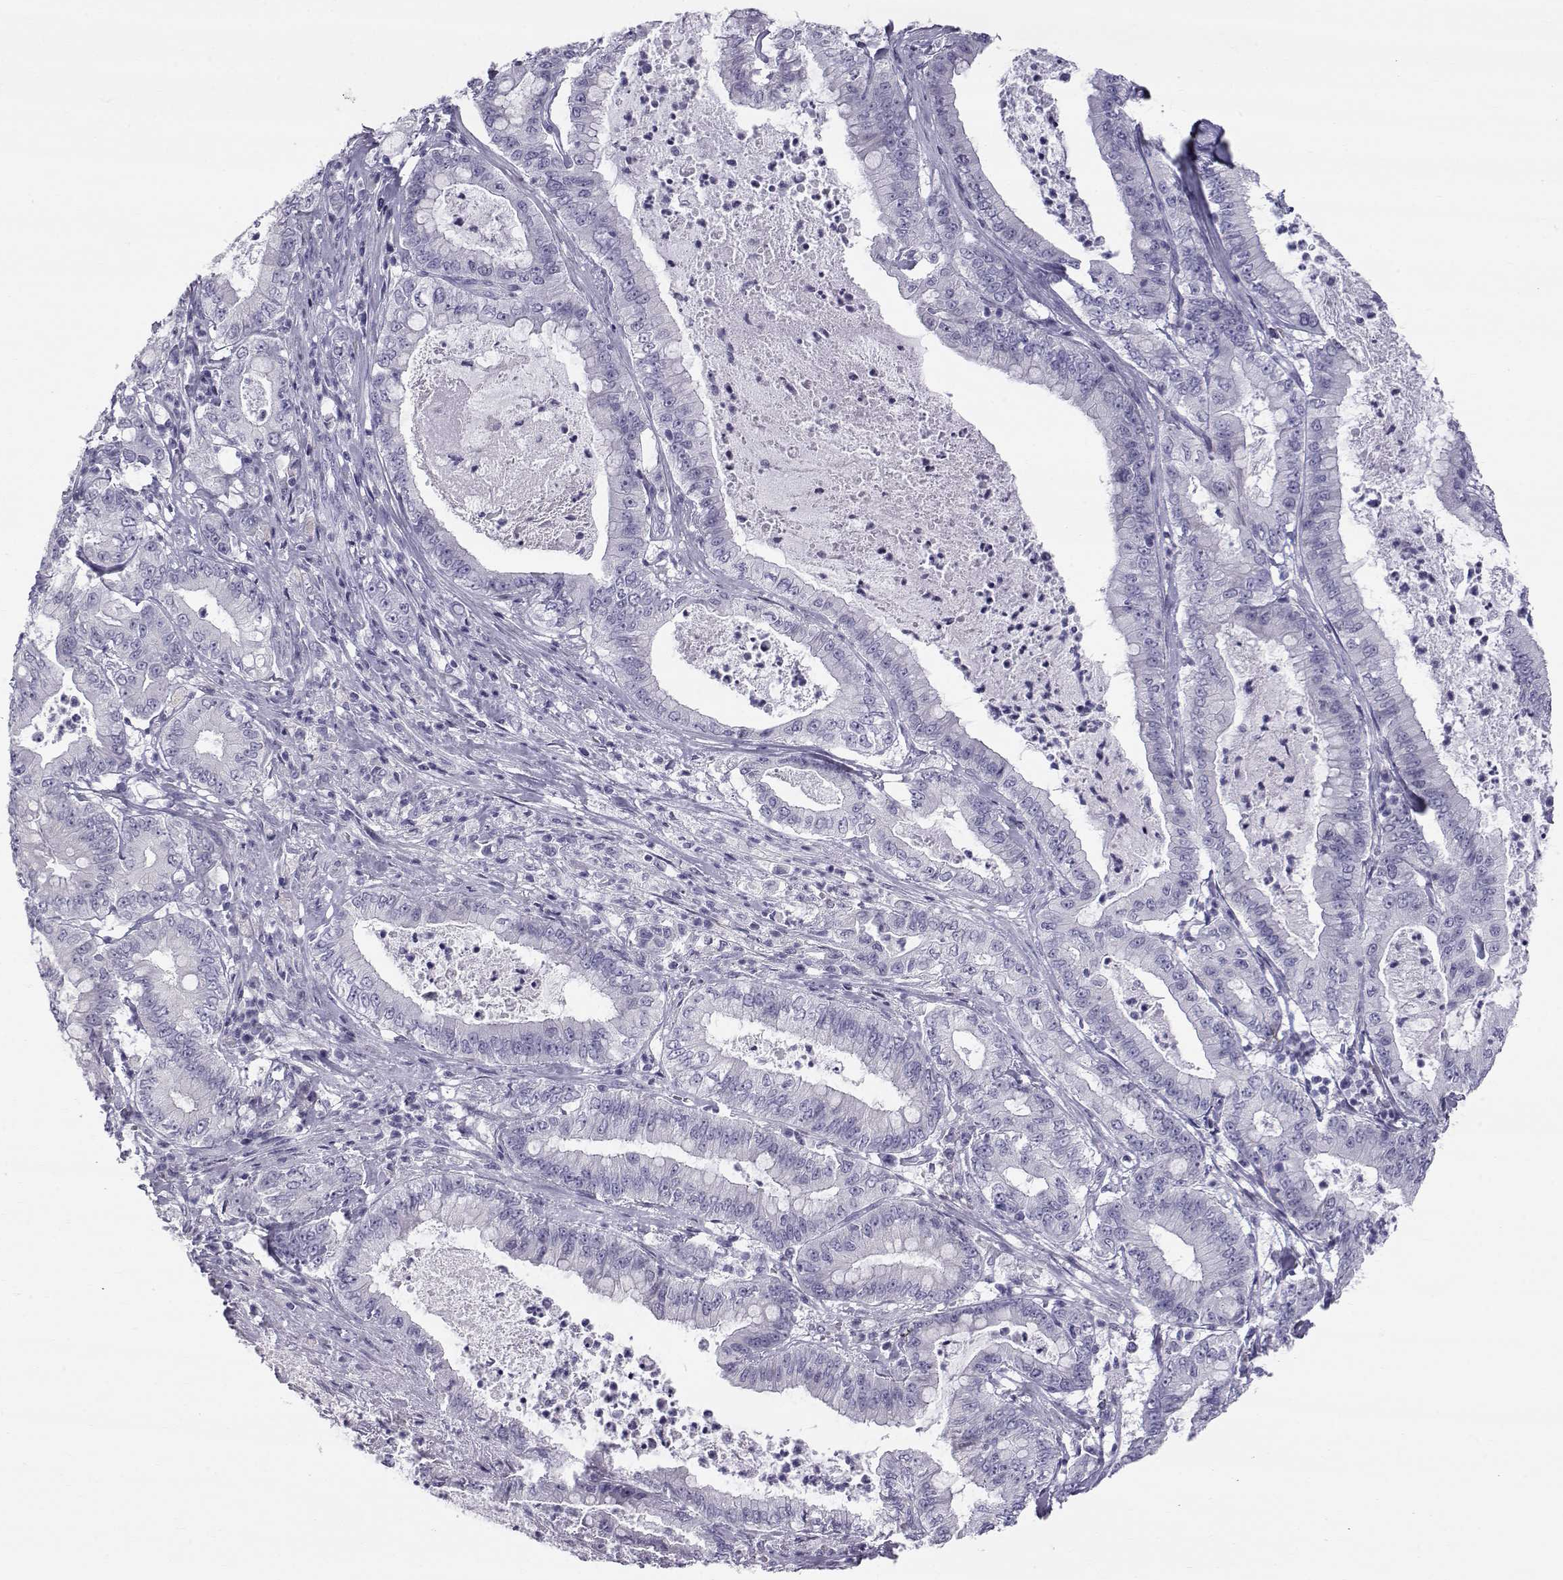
{"staining": {"intensity": "negative", "quantity": "none", "location": "none"}, "tissue": "pancreatic cancer", "cell_type": "Tumor cells", "image_type": "cancer", "snomed": [{"axis": "morphology", "description": "Adenocarcinoma, NOS"}, {"axis": "topography", "description": "Pancreas"}], "caption": "Immunohistochemistry (IHC) of human adenocarcinoma (pancreatic) reveals no staining in tumor cells. (DAB (3,3'-diaminobenzidine) IHC, high magnification).", "gene": "RNASE12", "patient": {"sex": "male", "age": 71}}